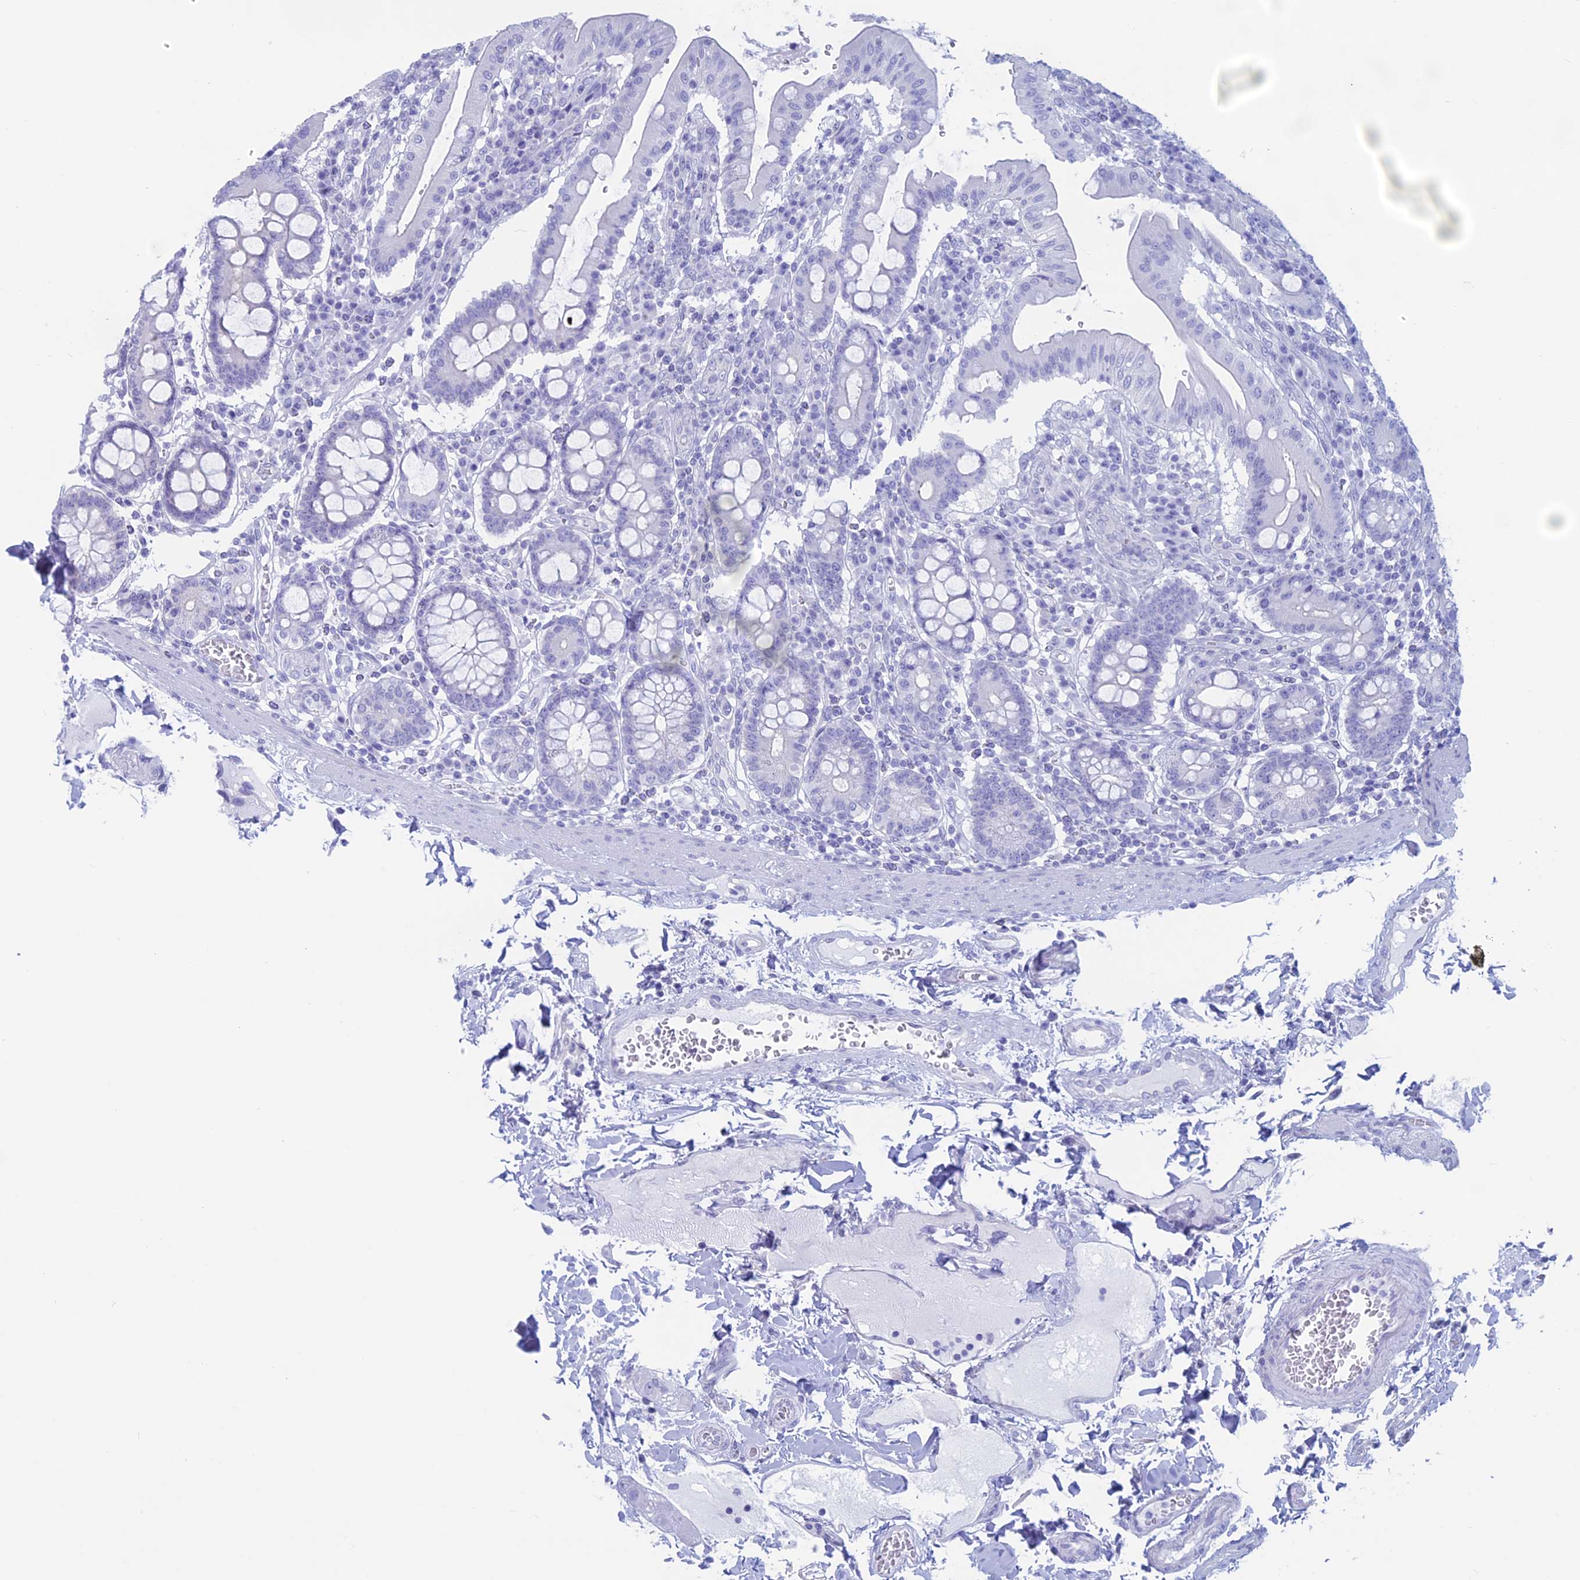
{"staining": {"intensity": "negative", "quantity": "none", "location": "none"}, "tissue": "duodenum", "cell_type": "Glandular cells", "image_type": "normal", "snomed": [{"axis": "morphology", "description": "Normal tissue, NOS"}, {"axis": "morphology", "description": "Adenocarcinoma, NOS"}, {"axis": "topography", "description": "Pancreas"}, {"axis": "topography", "description": "Duodenum"}], "caption": "Glandular cells are negative for protein expression in normal human duodenum.", "gene": "RP1", "patient": {"sex": "male", "age": 50}}